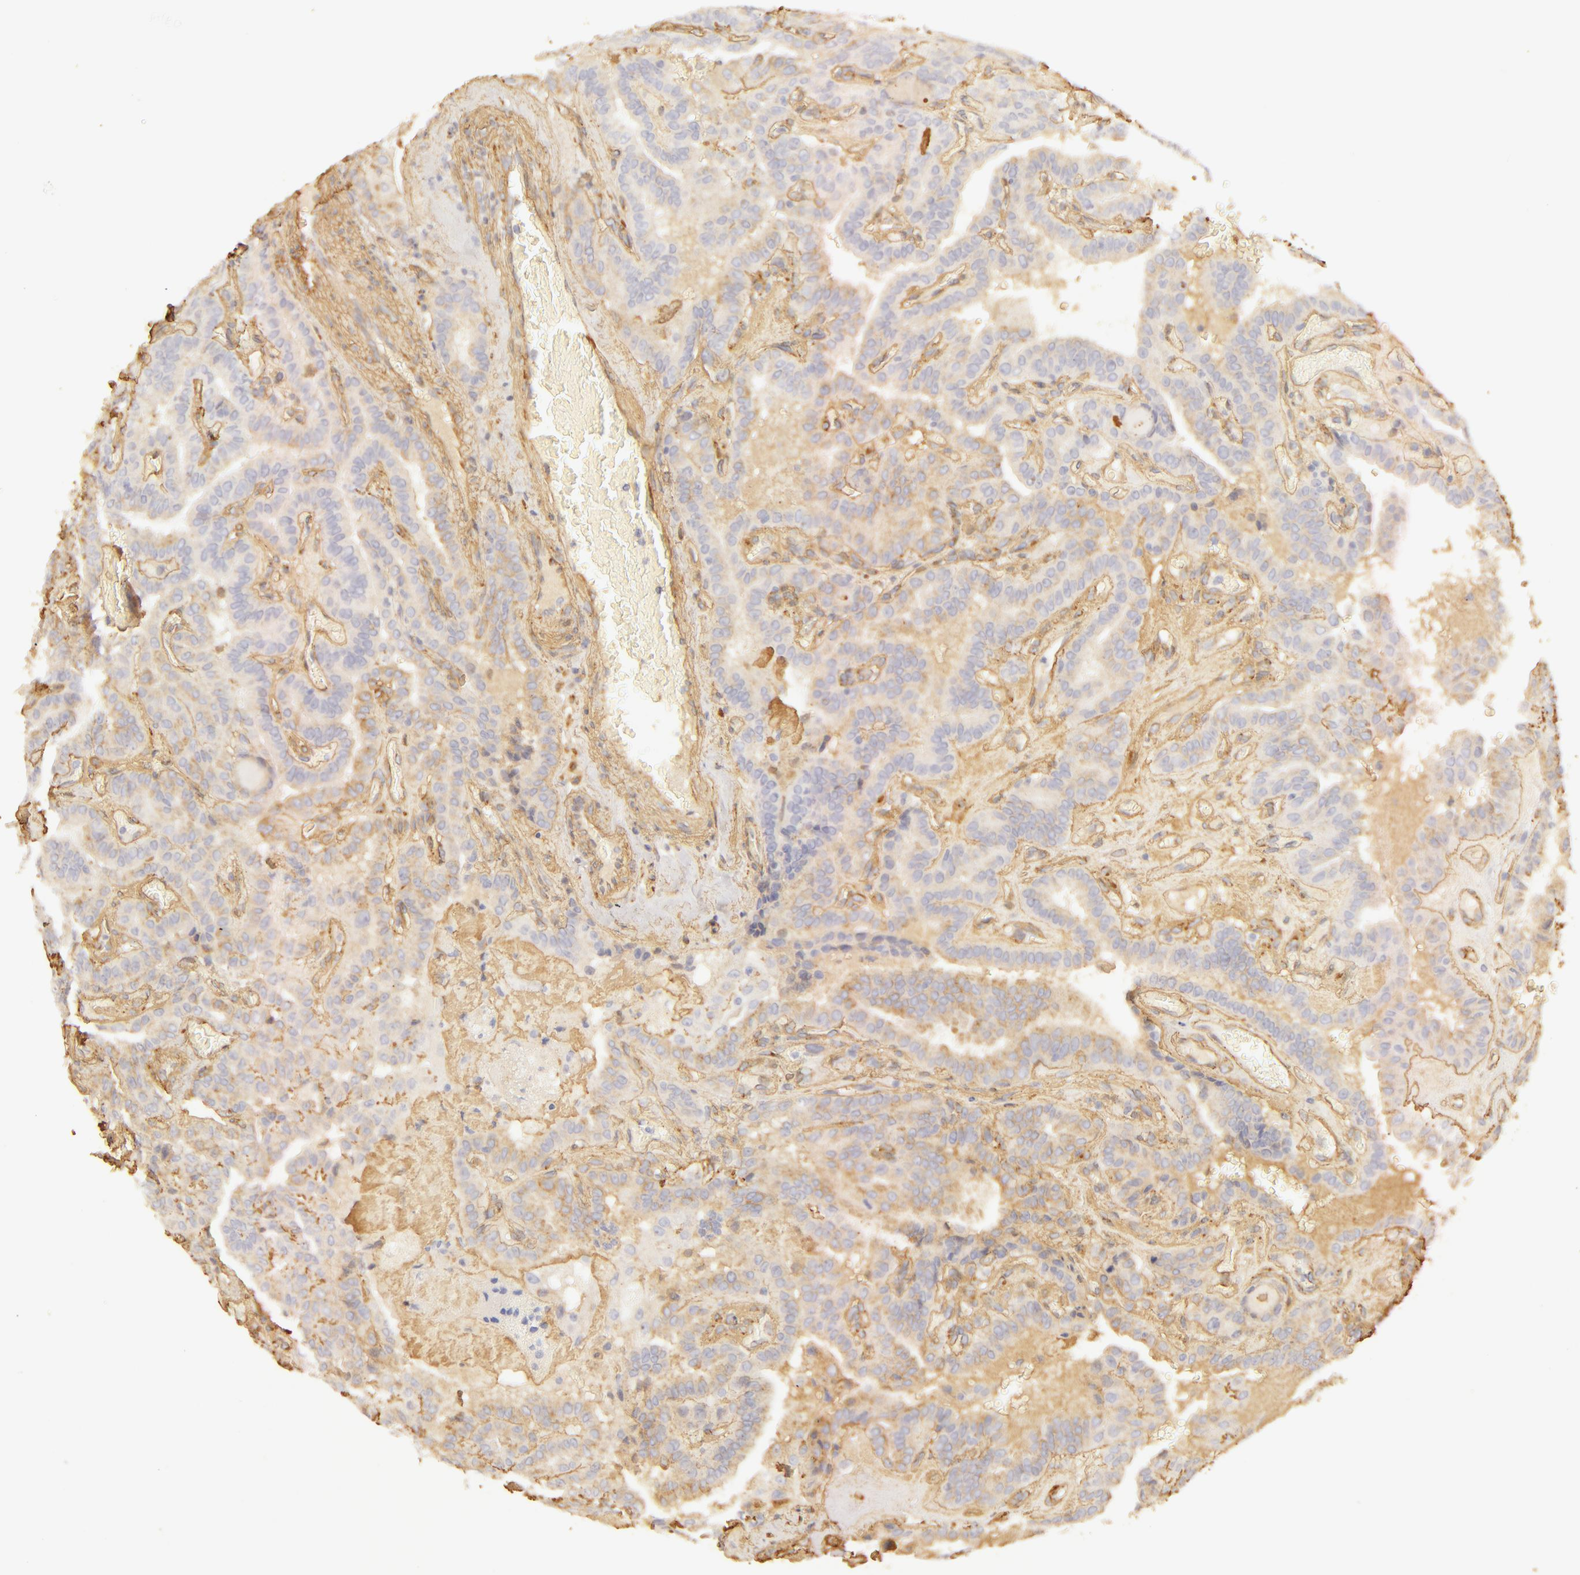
{"staining": {"intensity": "weak", "quantity": ">75%", "location": "cytoplasmic/membranous"}, "tissue": "thyroid cancer", "cell_type": "Tumor cells", "image_type": "cancer", "snomed": [{"axis": "morphology", "description": "Papillary adenocarcinoma, NOS"}, {"axis": "topography", "description": "Thyroid gland"}], "caption": "Immunohistochemical staining of thyroid papillary adenocarcinoma displays low levels of weak cytoplasmic/membranous protein staining in approximately >75% of tumor cells.", "gene": "COL4A1", "patient": {"sex": "male", "age": 87}}